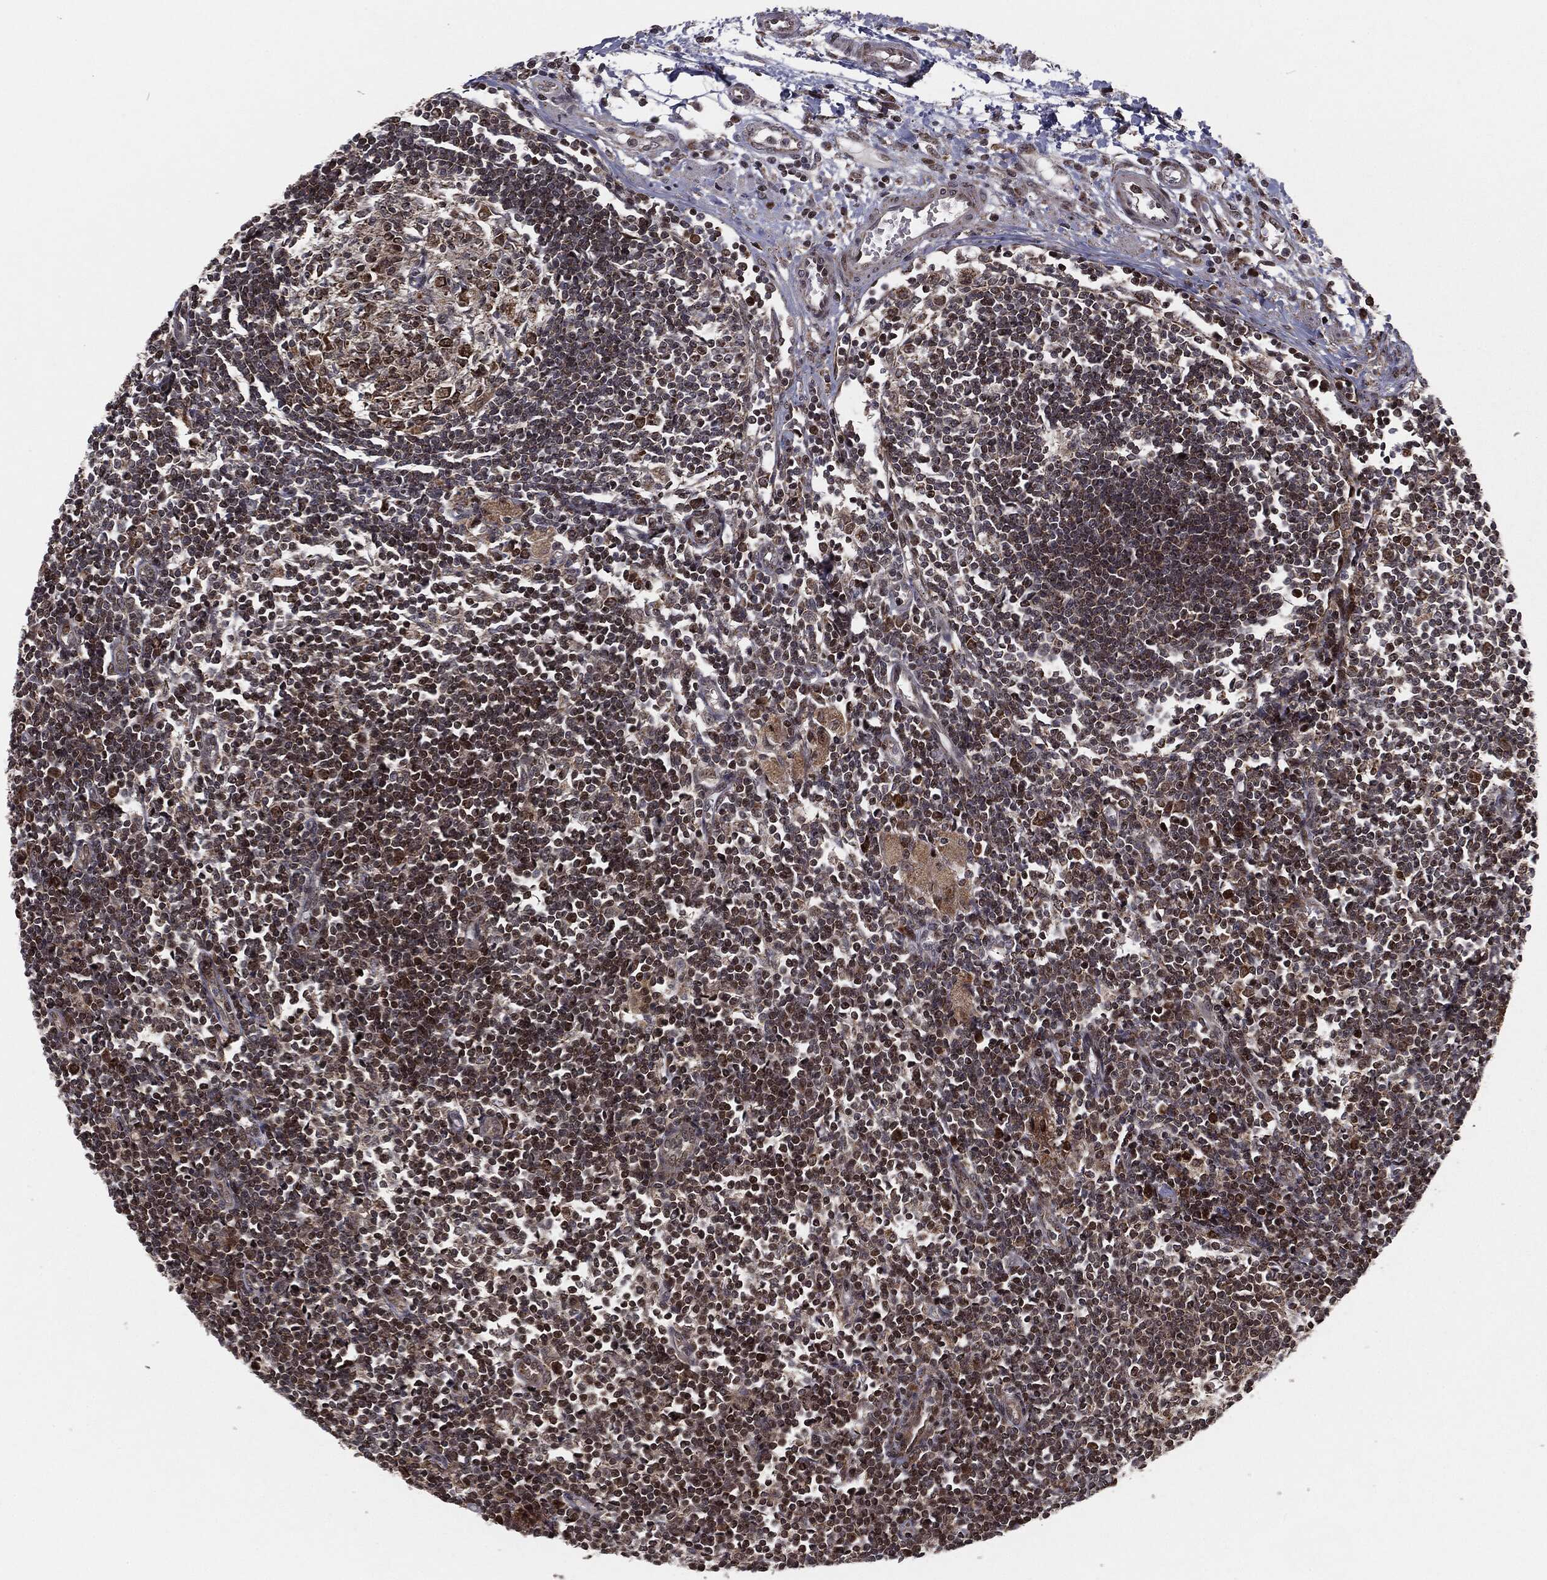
{"staining": {"intensity": "moderate", "quantity": ">75%", "location": "cytoplasmic/membranous"}, "tissue": "lymph node", "cell_type": "Germinal center cells", "image_type": "normal", "snomed": [{"axis": "morphology", "description": "Normal tissue, NOS"}, {"axis": "morphology", "description": "Adenocarcinoma, NOS"}, {"axis": "topography", "description": "Lymph node"}, {"axis": "topography", "description": "Pancreas"}], "caption": "High-magnification brightfield microscopy of benign lymph node stained with DAB (3,3'-diaminobenzidine) (brown) and counterstained with hematoxylin (blue). germinal center cells exhibit moderate cytoplasmic/membranous staining is seen in approximately>75% of cells. (Brightfield microscopy of DAB IHC at high magnification).", "gene": "CHCHD2", "patient": {"sex": "female", "age": 58}}